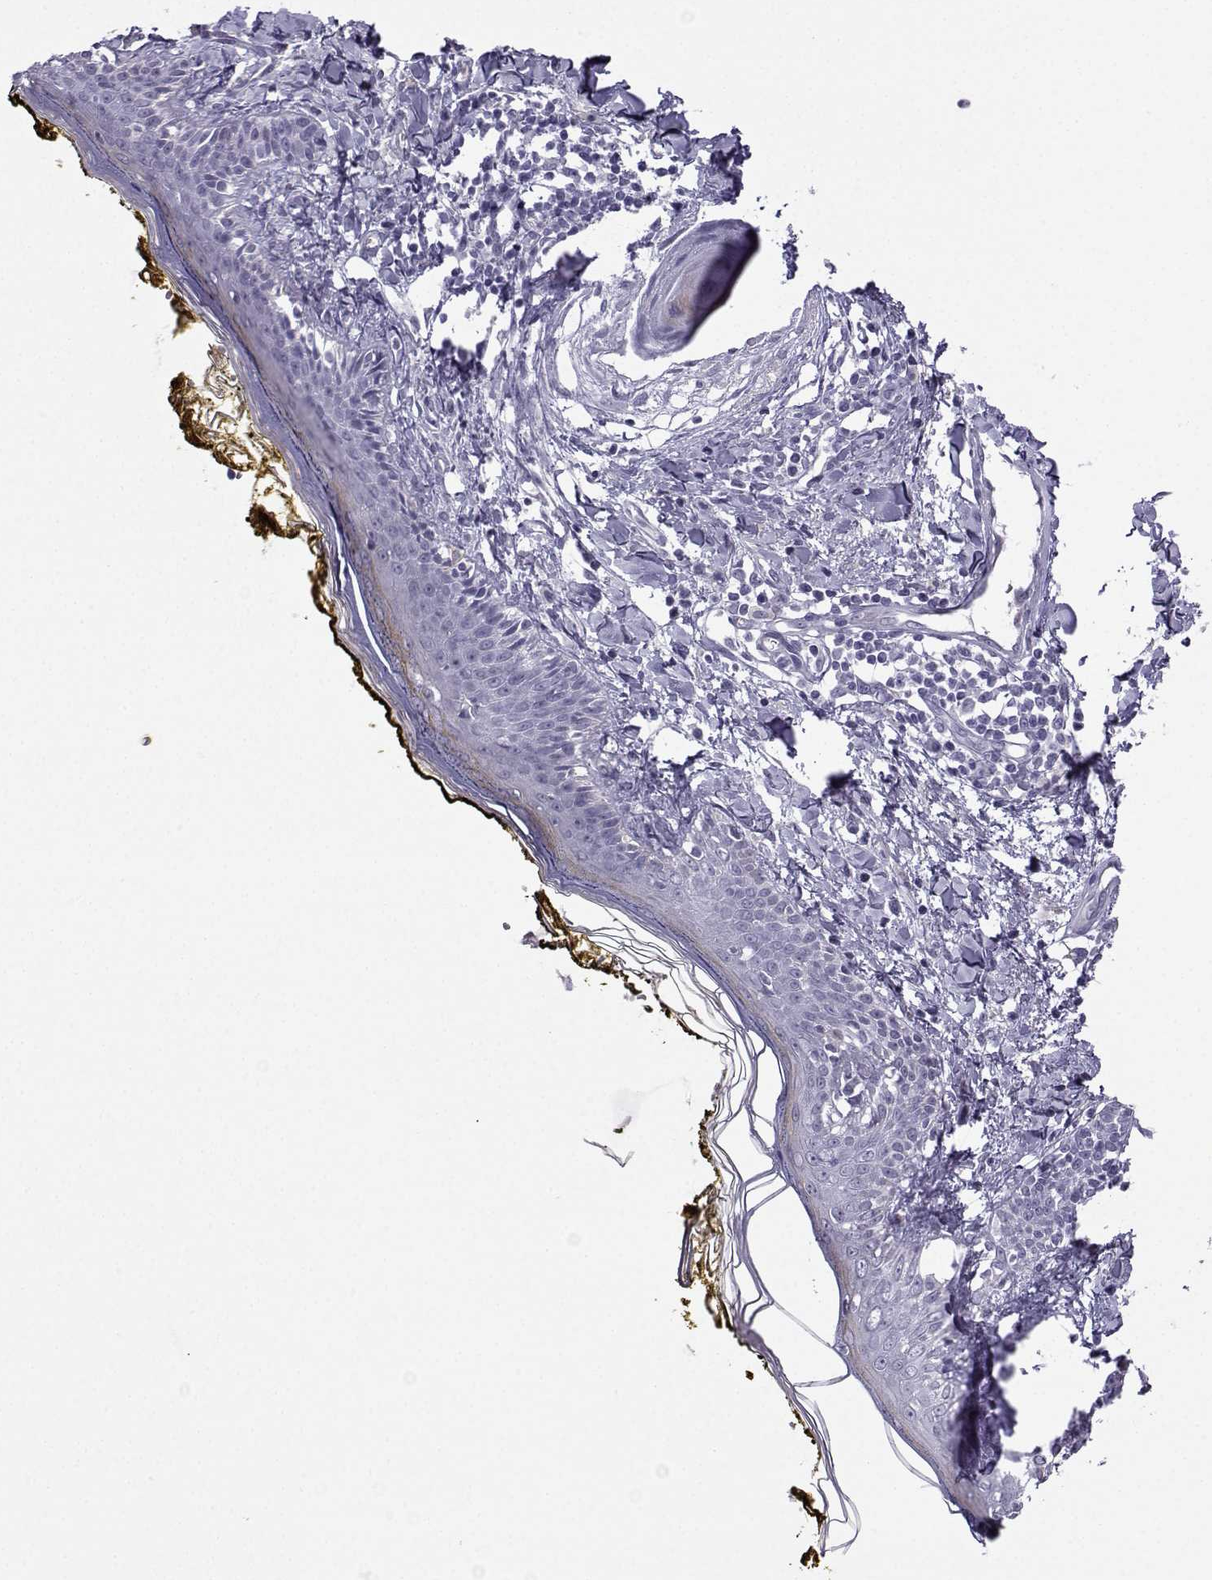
{"staining": {"intensity": "negative", "quantity": "none", "location": "none"}, "tissue": "skin", "cell_type": "Fibroblasts", "image_type": "normal", "snomed": [{"axis": "morphology", "description": "Normal tissue, NOS"}, {"axis": "topography", "description": "Skin"}], "caption": "Human skin stained for a protein using immunohistochemistry (IHC) exhibits no positivity in fibroblasts.", "gene": "MRGBP", "patient": {"sex": "male", "age": 76}}